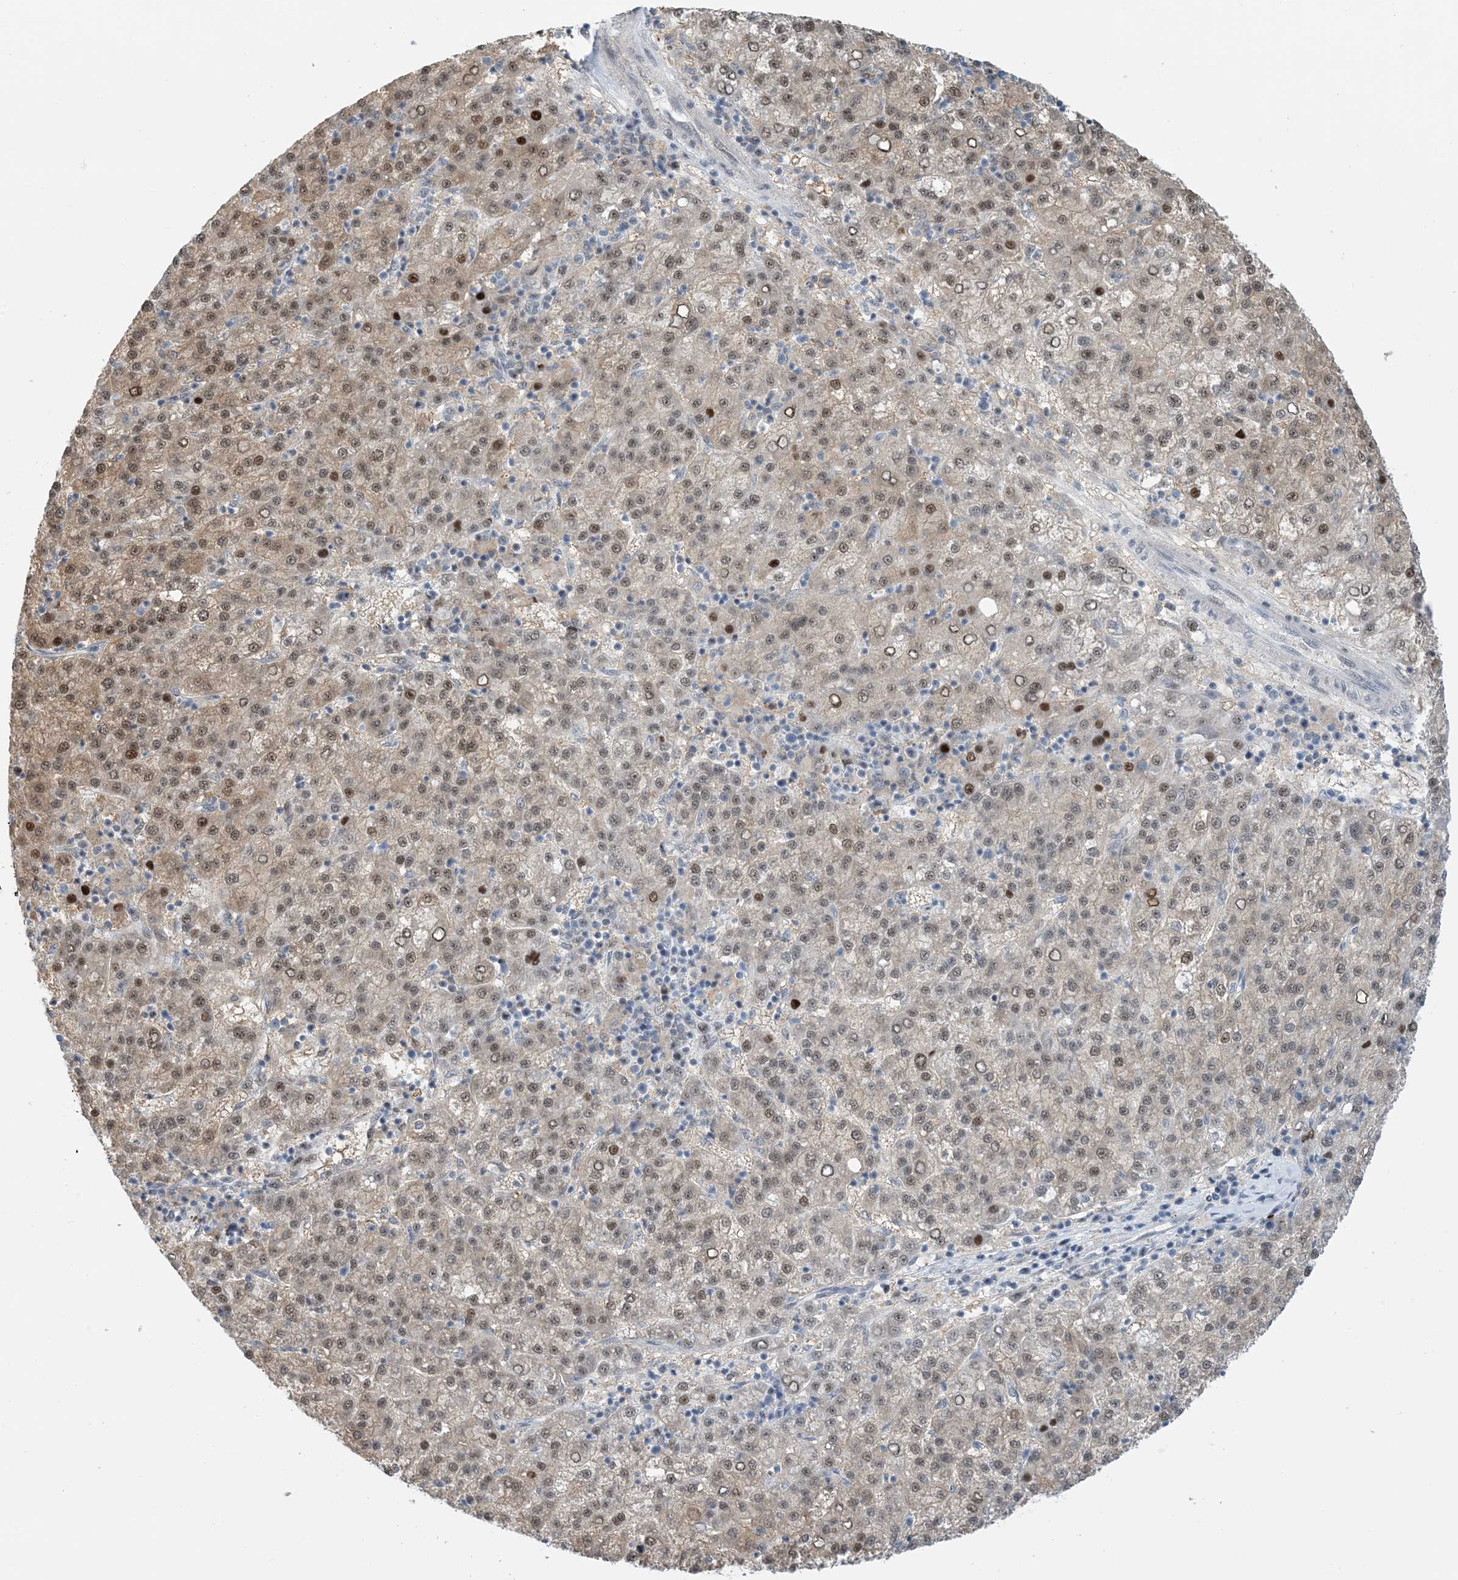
{"staining": {"intensity": "moderate", "quantity": ">75%", "location": "cytoplasmic/membranous,nuclear"}, "tissue": "liver cancer", "cell_type": "Tumor cells", "image_type": "cancer", "snomed": [{"axis": "morphology", "description": "Carcinoma, Hepatocellular, NOS"}, {"axis": "topography", "description": "Liver"}], "caption": "Moderate cytoplasmic/membranous and nuclear protein staining is appreciated in about >75% of tumor cells in hepatocellular carcinoma (liver).", "gene": "HEMK1", "patient": {"sex": "female", "age": 58}}